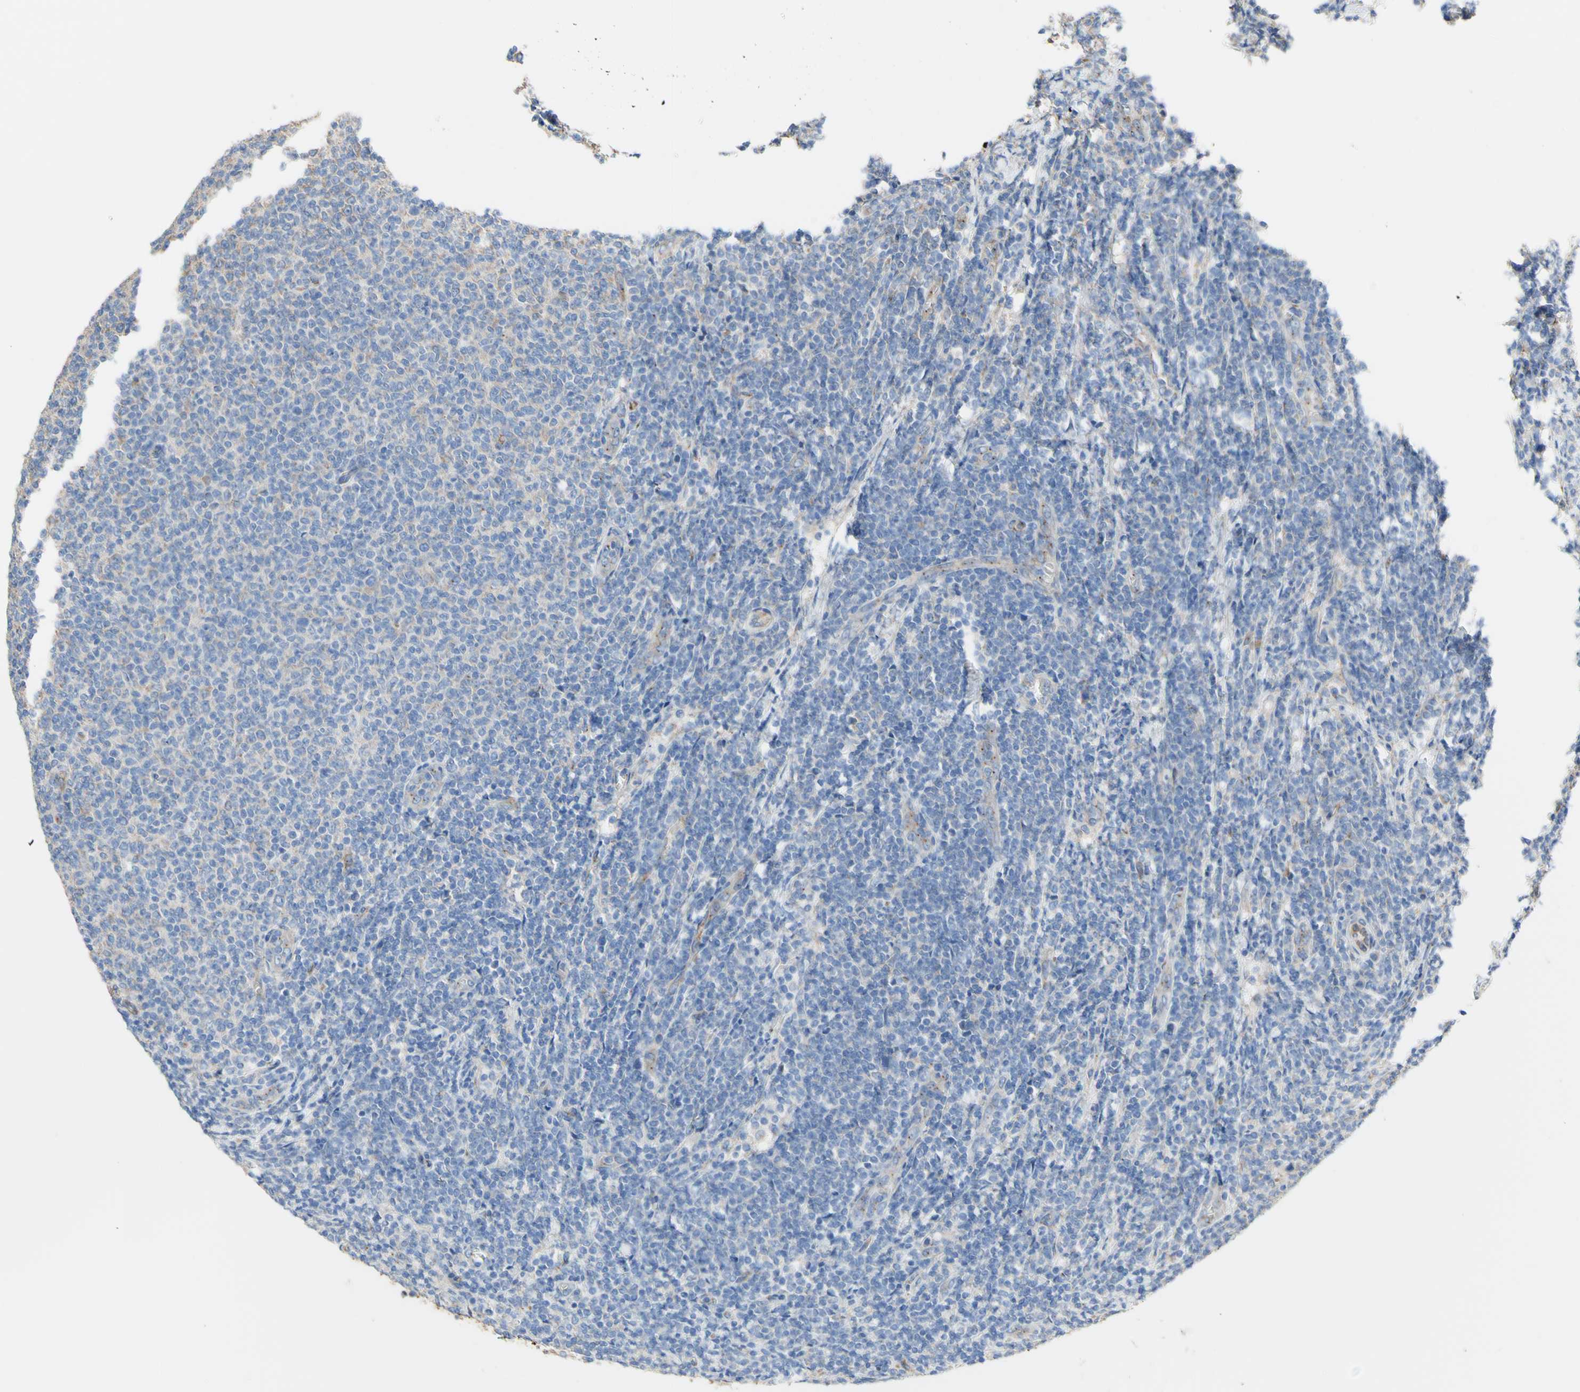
{"staining": {"intensity": "weak", "quantity": ">75%", "location": "cytoplasmic/membranous"}, "tissue": "lymphoma", "cell_type": "Tumor cells", "image_type": "cancer", "snomed": [{"axis": "morphology", "description": "Malignant lymphoma, non-Hodgkin's type, Low grade"}, {"axis": "topography", "description": "Lymph node"}], "caption": "A photomicrograph showing weak cytoplasmic/membranous positivity in approximately >75% of tumor cells in lymphoma, as visualized by brown immunohistochemical staining.", "gene": "LRIG3", "patient": {"sex": "male", "age": 66}}